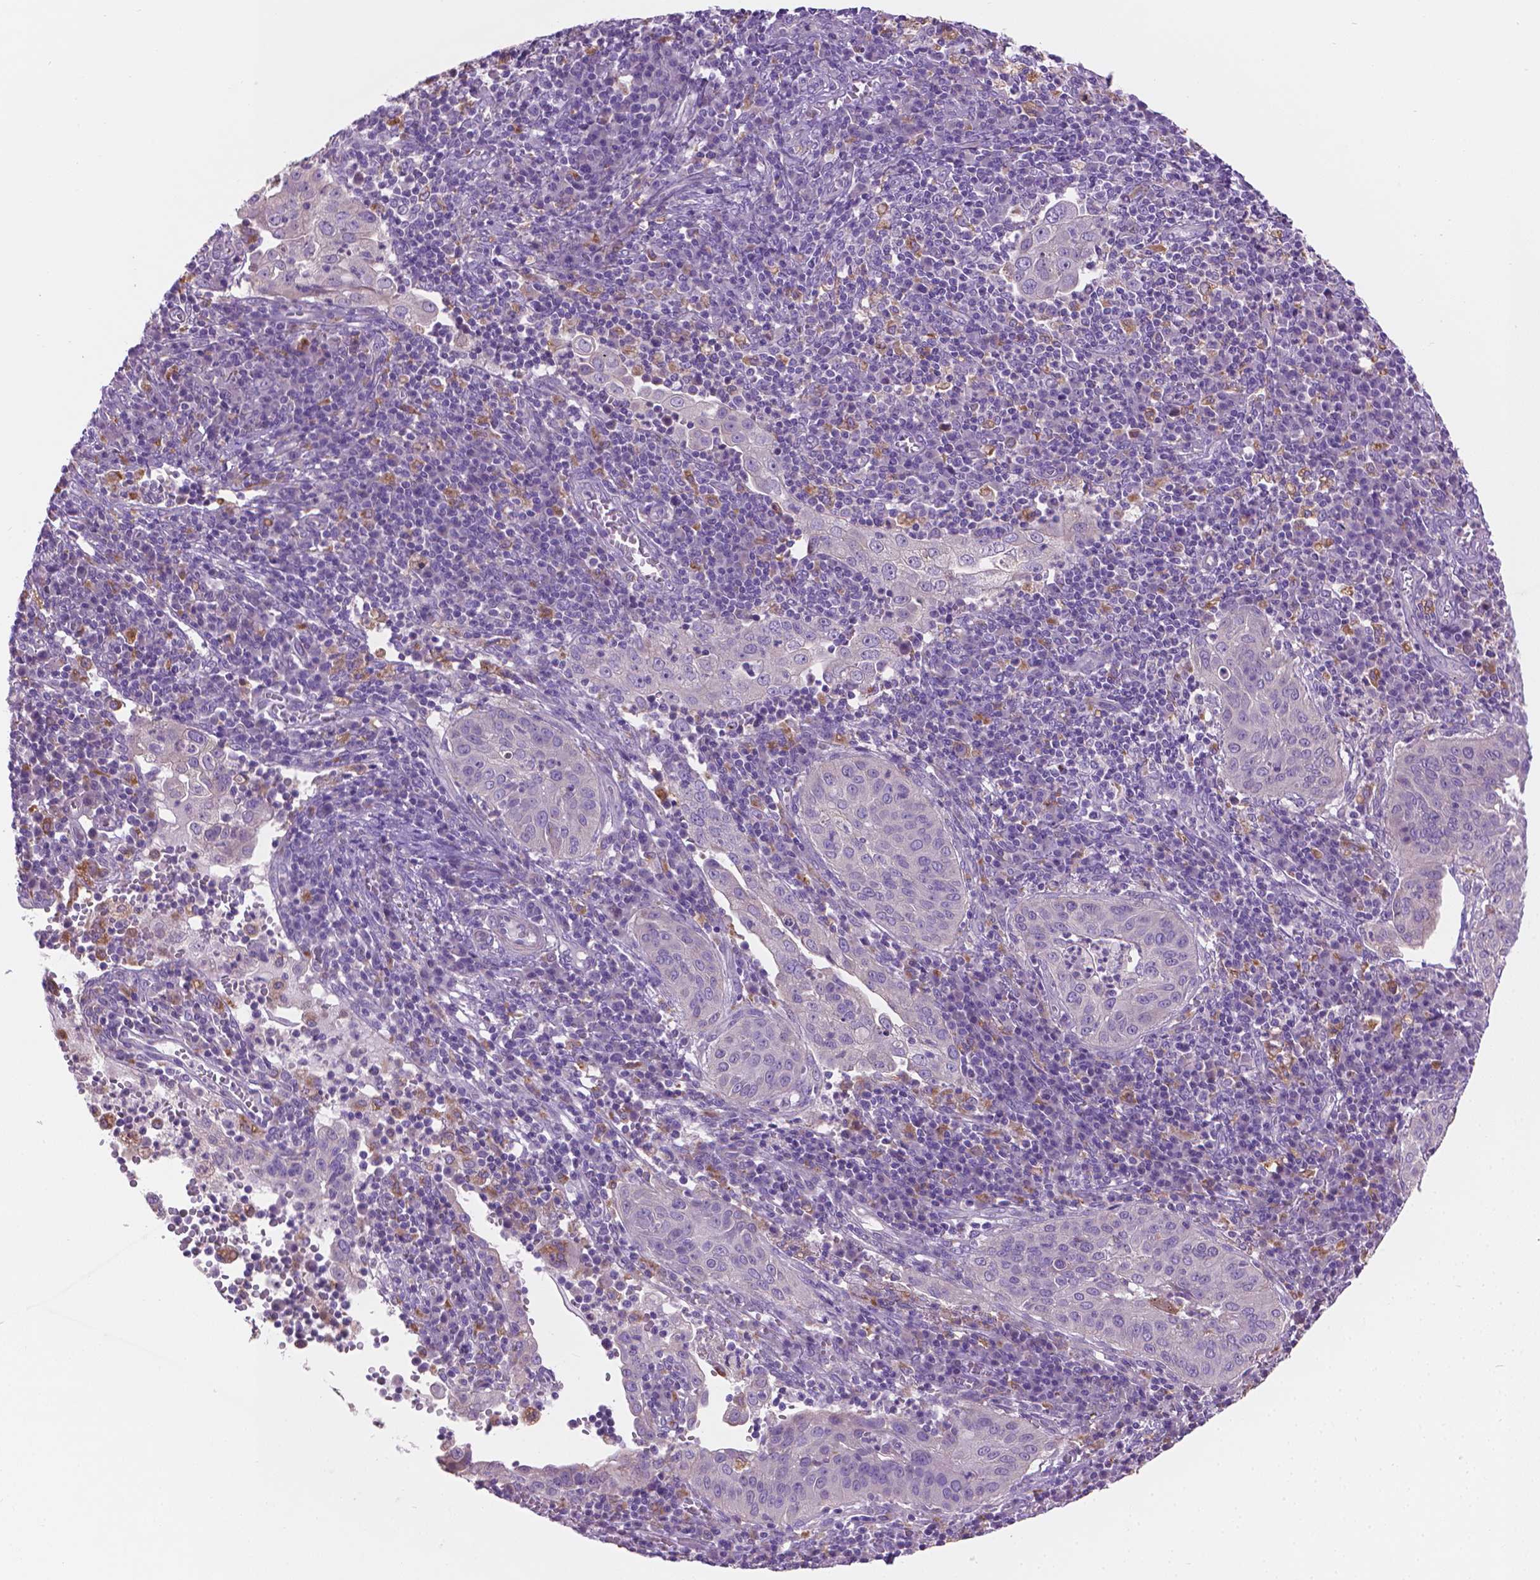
{"staining": {"intensity": "negative", "quantity": "none", "location": "none"}, "tissue": "cervical cancer", "cell_type": "Tumor cells", "image_type": "cancer", "snomed": [{"axis": "morphology", "description": "Squamous cell carcinoma, NOS"}, {"axis": "topography", "description": "Cervix"}], "caption": "A histopathology image of cervical cancer (squamous cell carcinoma) stained for a protein exhibits no brown staining in tumor cells. Brightfield microscopy of immunohistochemistry stained with DAB (brown) and hematoxylin (blue), captured at high magnification.", "gene": "CDH7", "patient": {"sex": "female", "age": 39}}